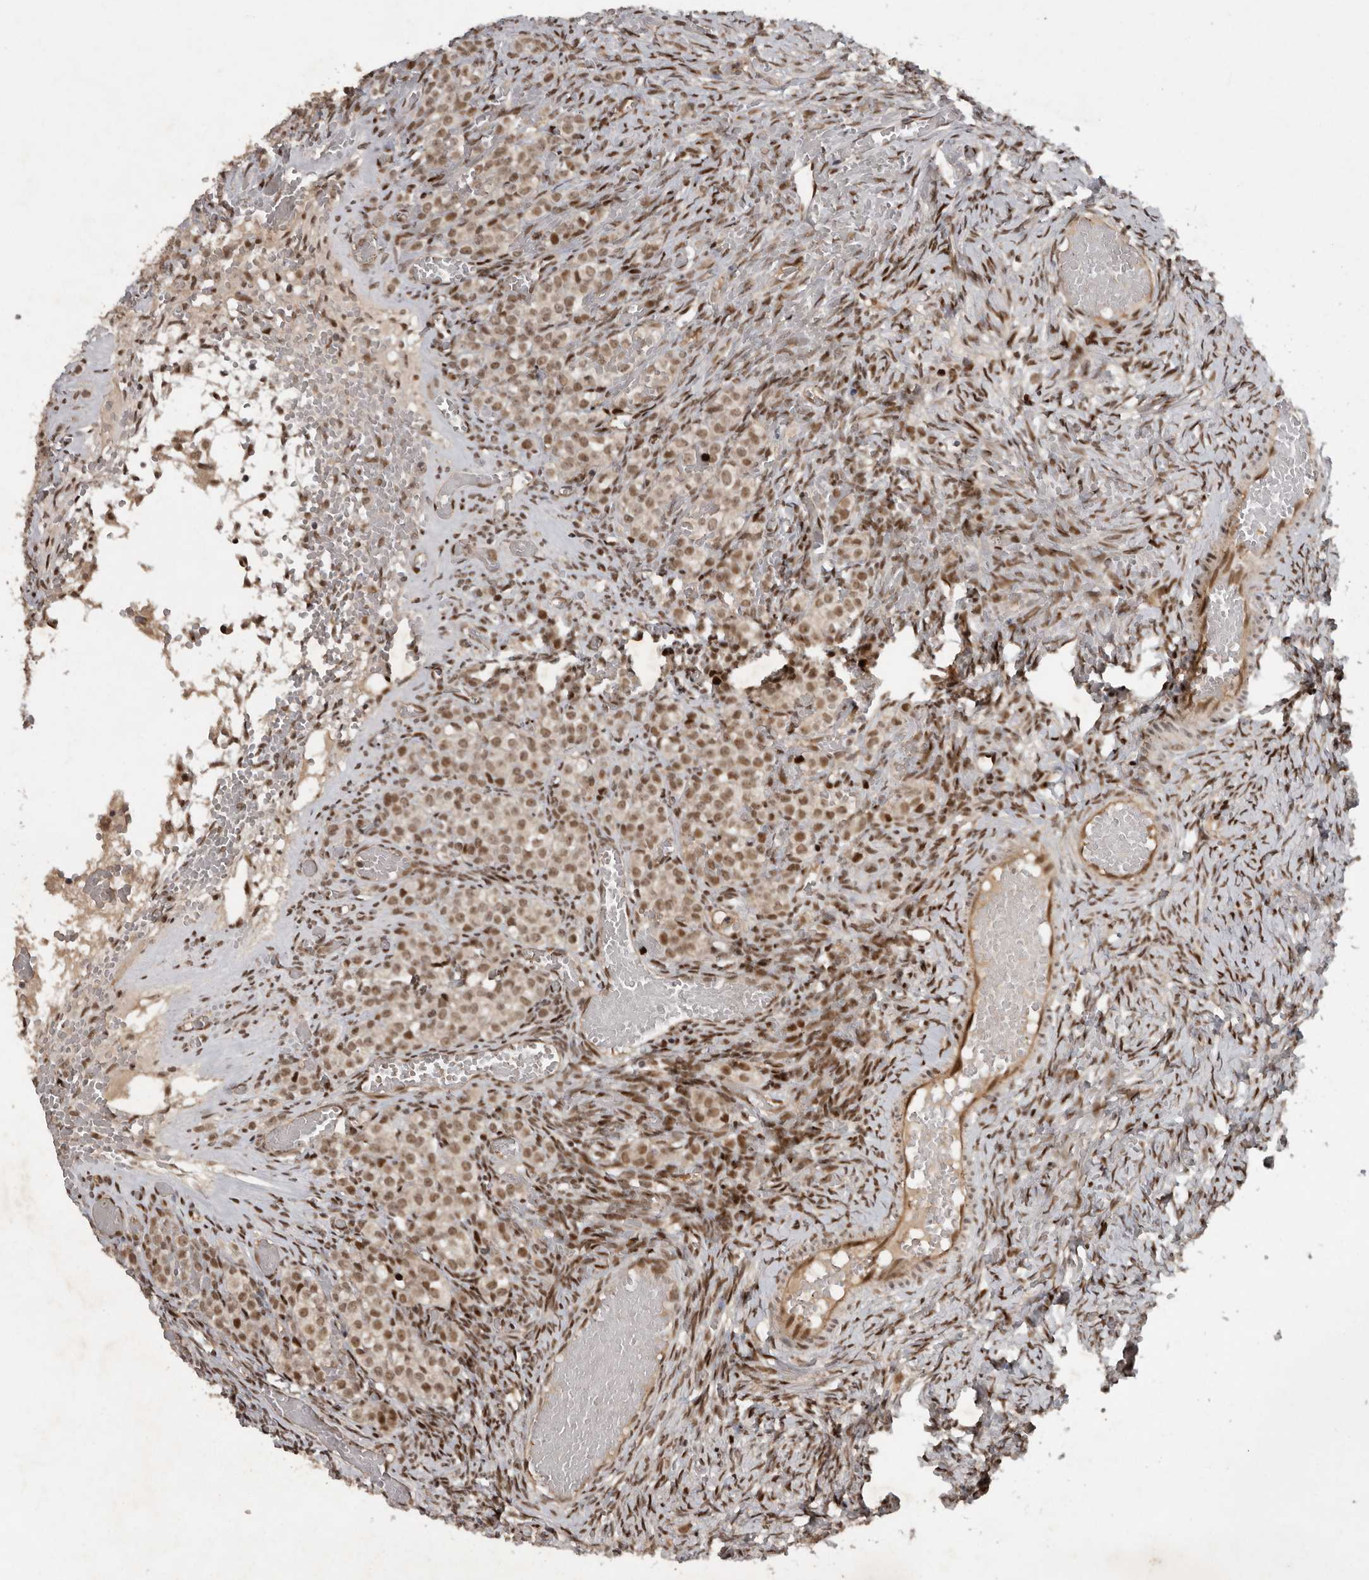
{"staining": {"intensity": "moderate", "quantity": ">75%", "location": "cytoplasmic/membranous,nuclear"}, "tissue": "ovary", "cell_type": "Ovarian stroma cells", "image_type": "normal", "snomed": [{"axis": "morphology", "description": "Adenocarcinoma, NOS"}, {"axis": "topography", "description": "Endometrium"}], "caption": "Protein positivity by IHC demonstrates moderate cytoplasmic/membranous,nuclear staining in about >75% of ovarian stroma cells in unremarkable ovary. (brown staining indicates protein expression, while blue staining denotes nuclei).", "gene": "CDC27", "patient": {"sex": "female", "age": 32}}